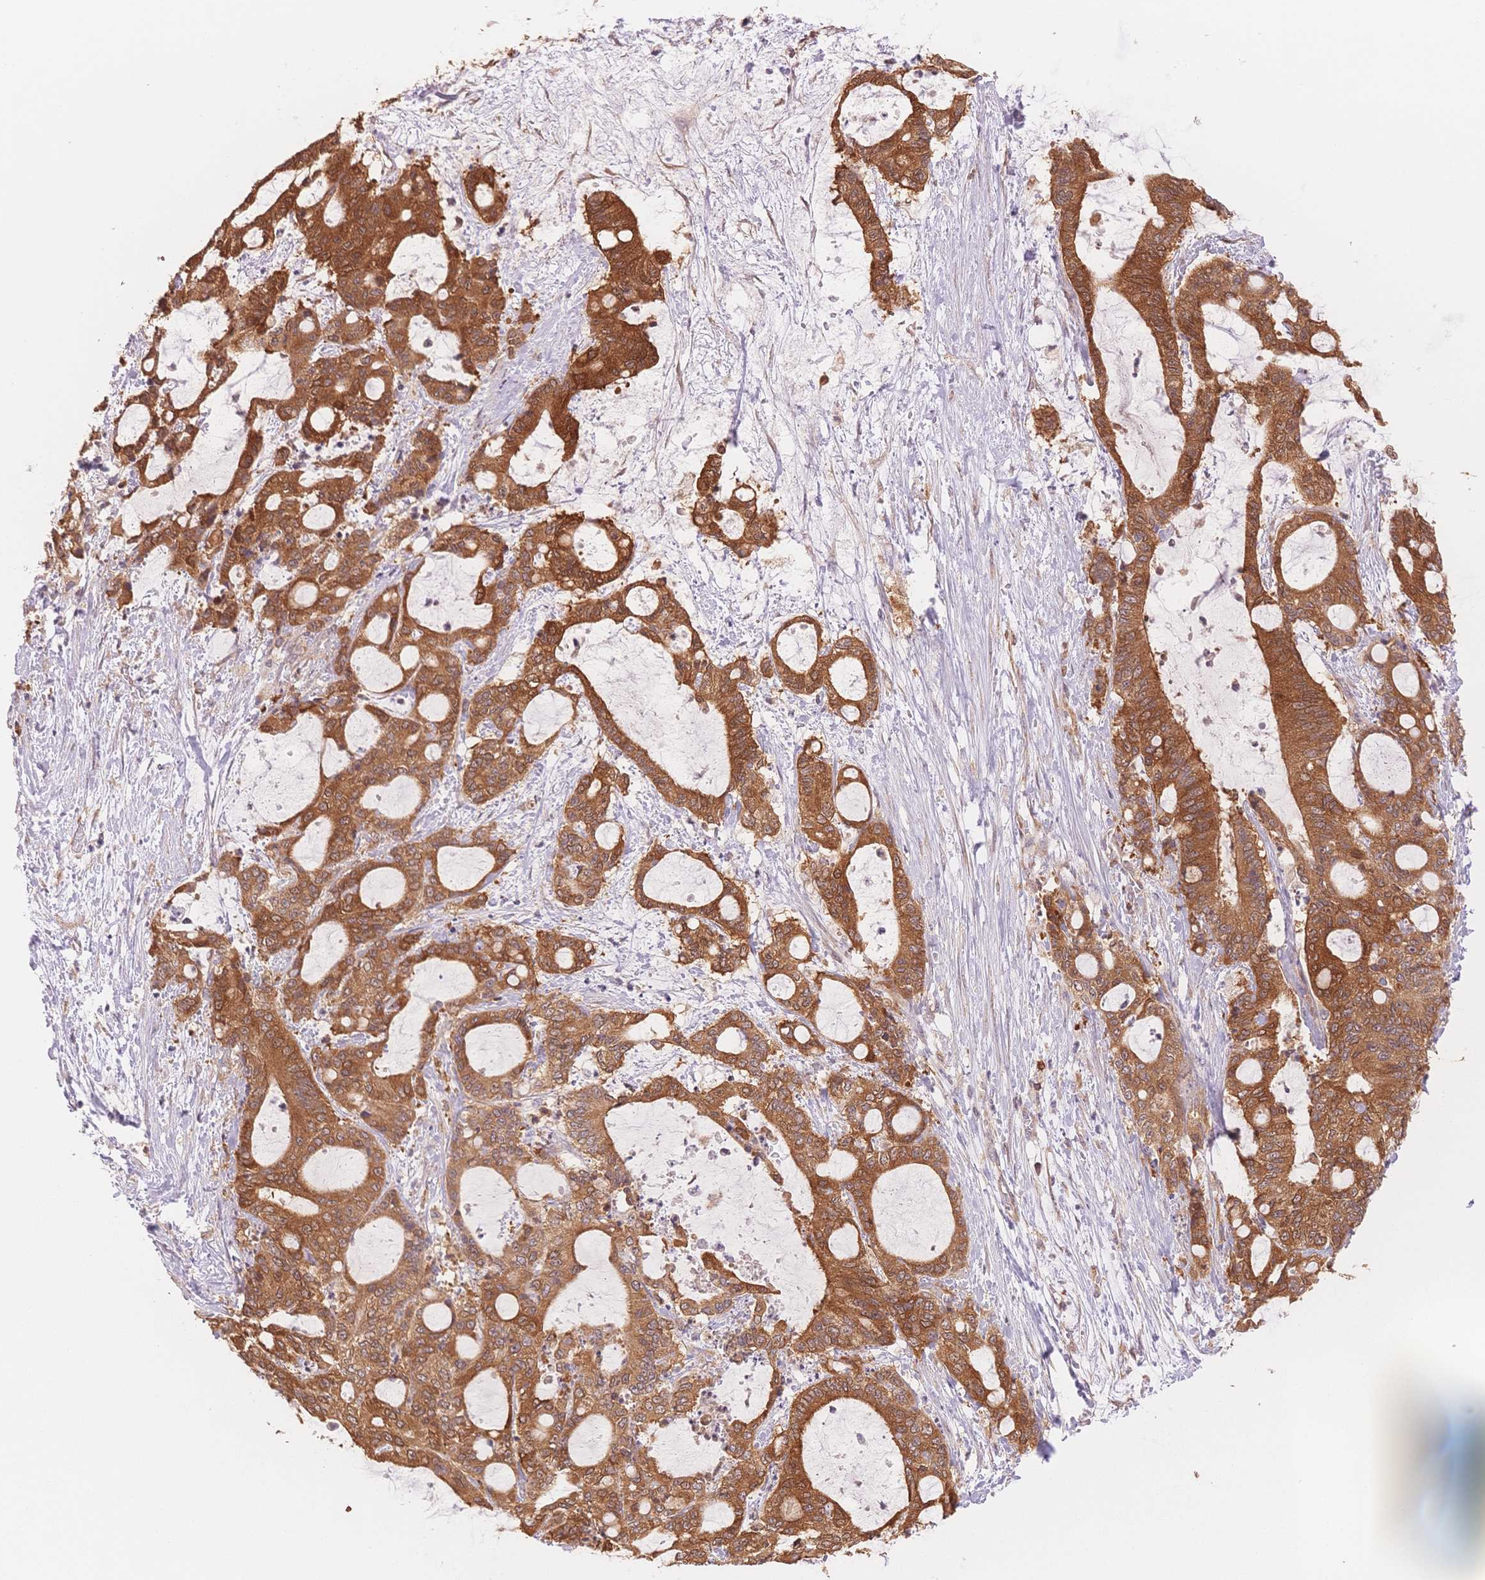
{"staining": {"intensity": "strong", "quantity": ">75%", "location": "cytoplasmic/membranous"}, "tissue": "liver cancer", "cell_type": "Tumor cells", "image_type": "cancer", "snomed": [{"axis": "morphology", "description": "Normal tissue, NOS"}, {"axis": "morphology", "description": "Cholangiocarcinoma"}, {"axis": "topography", "description": "Liver"}, {"axis": "topography", "description": "Peripheral nerve tissue"}], "caption": "Brown immunohistochemical staining in cholangiocarcinoma (liver) exhibits strong cytoplasmic/membranous expression in about >75% of tumor cells.", "gene": "STK39", "patient": {"sex": "female", "age": 73}}